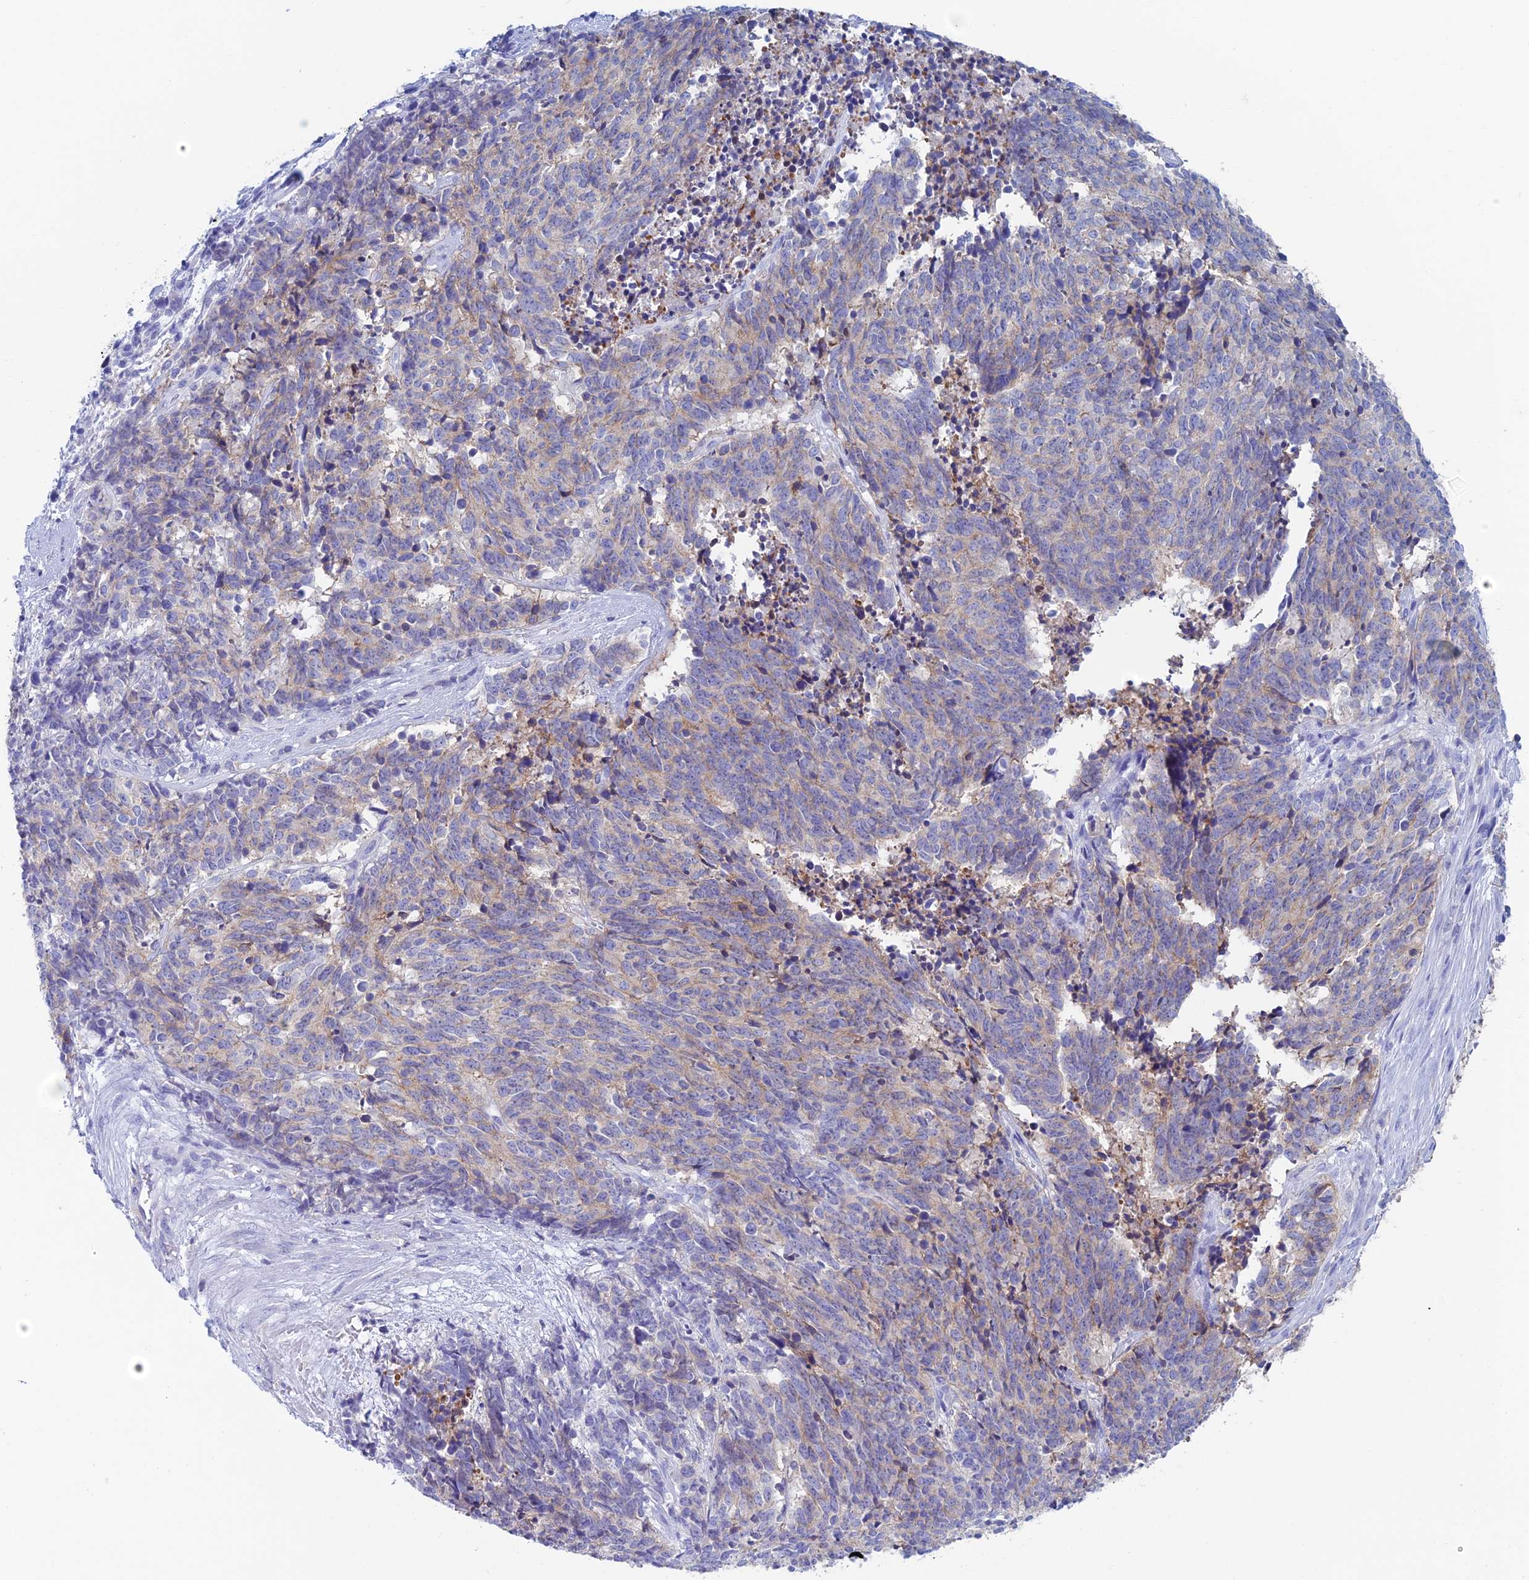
{"staining": {"intensity": "weak", "quantity": "25%-75%", "location": "cytoplasmic/membranous"}, "tissue": "cervical cancer", "cell_type": "Tumor cells", "image_type": "cancer", "snomed": [{"axis": "morphology", "description": "Squamous cell carcinoma, NOS"}, {"axis": "topography", "description": "Cervix"}], "caption": "Cervical cancer tissue displays weak cytoplasmic/membranous expression in about 25%-75% of tumor cells", "gene": "KCNK17", "patient": {"sex": "female", "age": 29}}